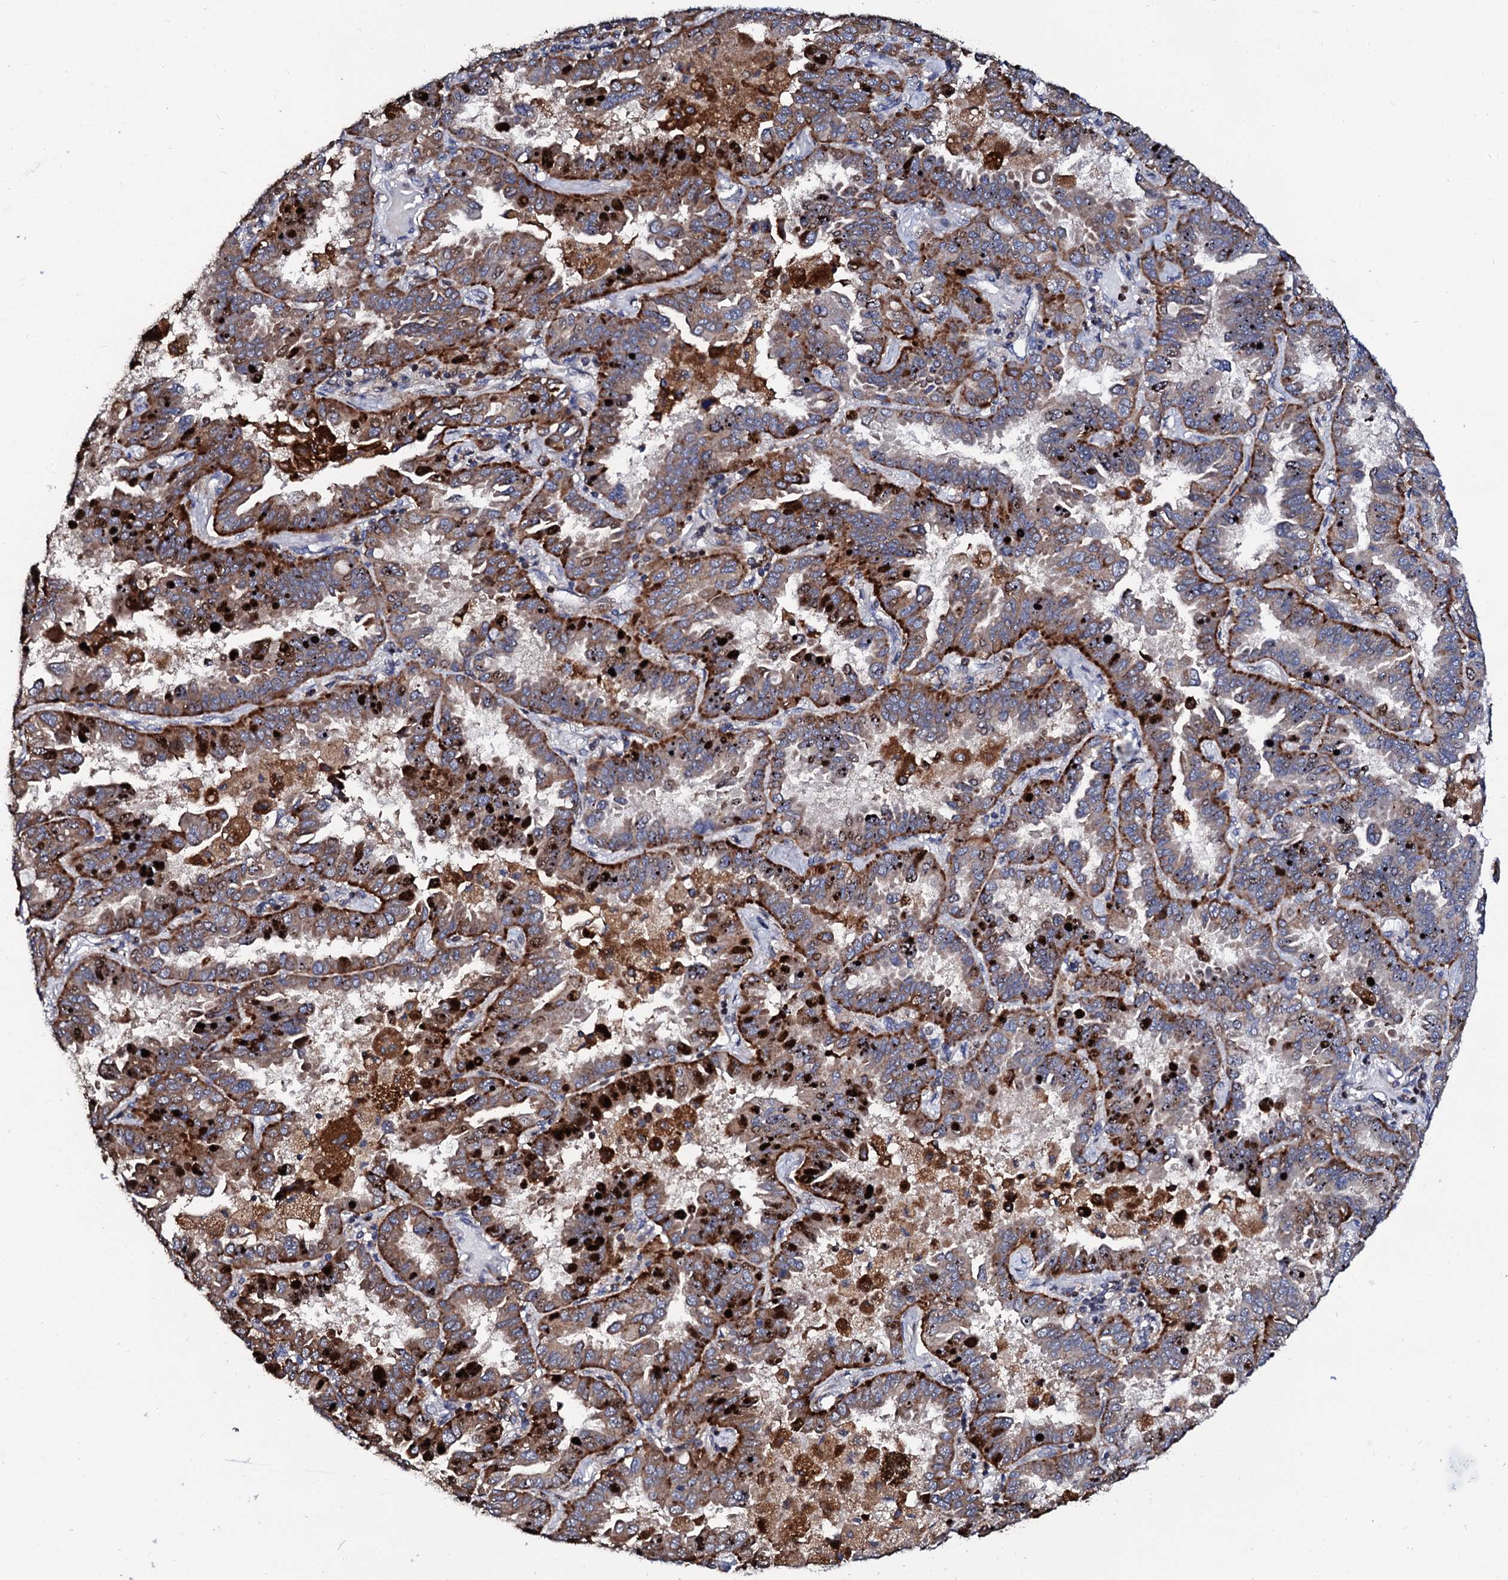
{"staining": {"intensity": "moderate", "quantity": ">75%", "location": "cytoplasmic/membranous"}, "tissue": "lung cancer", "cell_type": "Tumor cells", "image_type": "cancer", "snomed": [{"axis": "morphology", "description": "Adenocarcinoma, NOS"}, {"axis": "topography", "description": "Lung"}], "caption": "This photomicrograph reveals adenocarcinoma (lung) stained with immunohistochemistry to label a protein in brown. The cytoplasmic/membranous of tumor cells show moderate positivity for the protein. Nuclei are counter-stained blue.", "gene": "TCIRG1", "patient": {"sex": "male", "age": 64}}